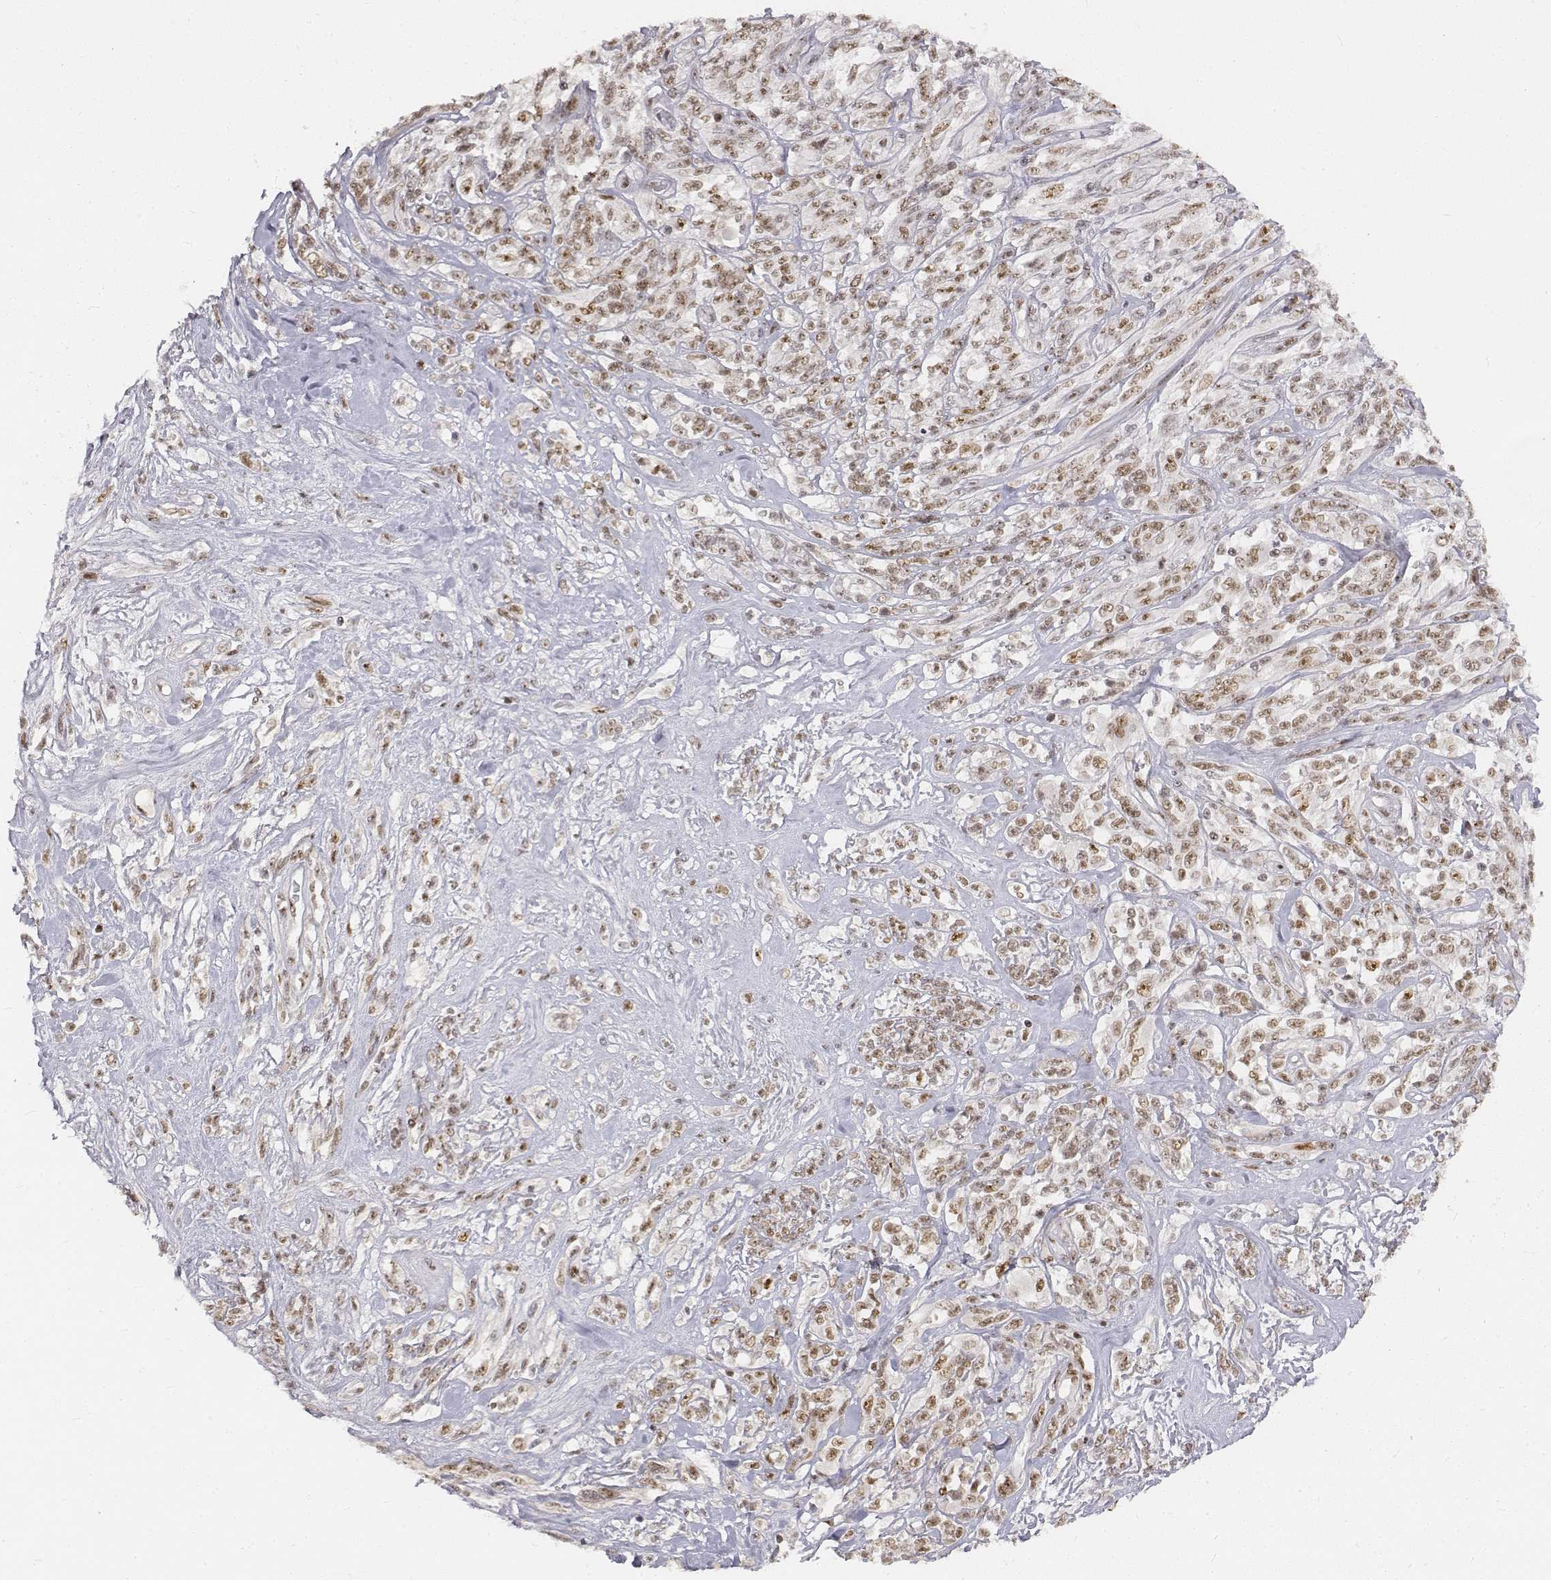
{"staining": {"intensity": "moderate", "quantity": ">75%", "location": "nuclear"}, "tissue": "melanoma", "cell_type": "Tumor cells", "image_type": "cancer", "snomed": [{"axis": "morphology", "description": "Malignant melanoma, NOS"}, {"axis": "topography", "description": "Skin"}], "caption": "Protein expression analysis of human melanoma reveals moderate nuclear staining in approximately >75% of tumor cells.", "gene": "PHF6", "patient": {"sex": "female", "age": 91}}